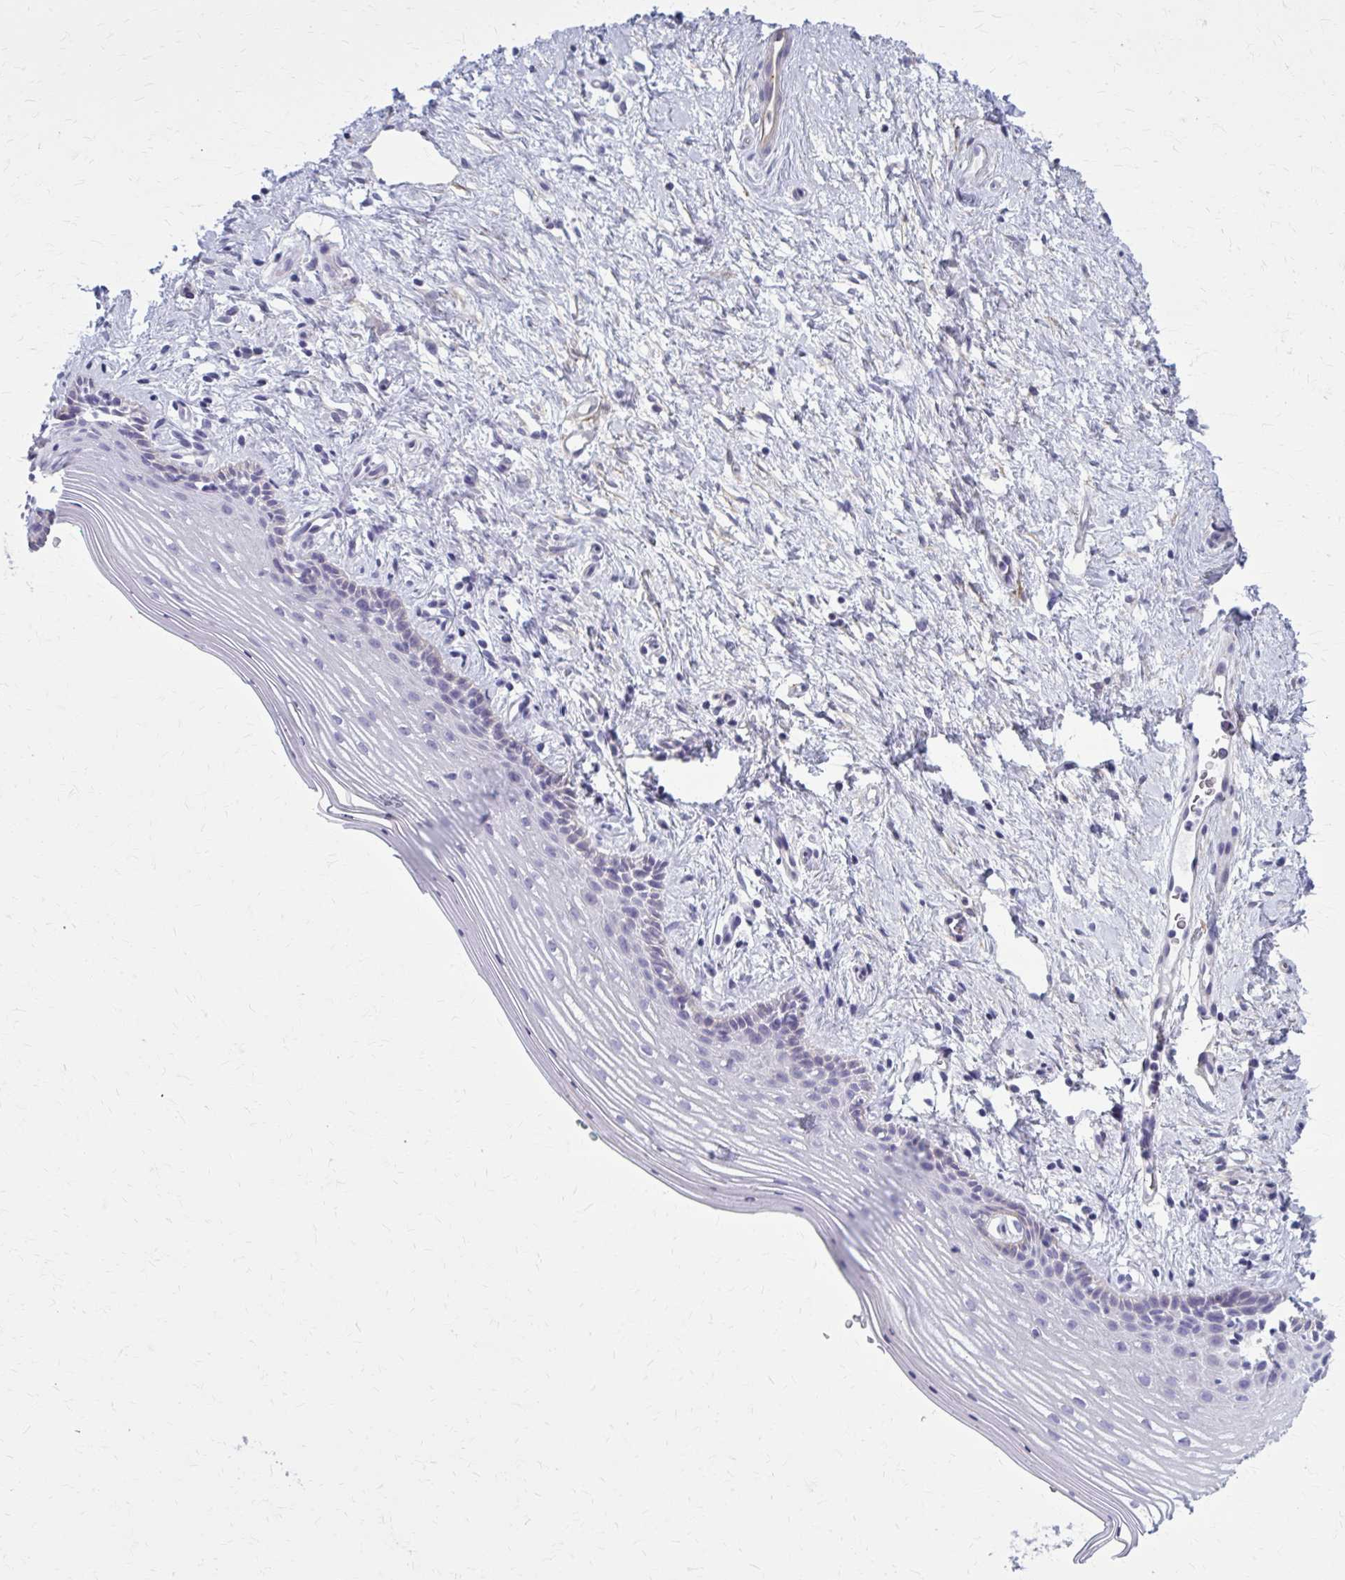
{"staining": {"intensity": "negative", "quantity": "none", "location": "none"}, "tissue": "vagina", "cell_type": "Squamous epithelial cells", "image_type": "normal", "snomed": [{"axis": "morphology", "description": "Normal tissue, NOS"}, {"axis": "topography", "description": "Vagina"}], "caption": "High magnification brightfield microscopy of unremarkable vagina stained with DAB (brown) and counterstained with hematoxylin (blue): squamous epithelial cells show no significant expression. (DAB immunohistochemistry, high magnification).", "gene": "CASQ2", "patient": {"sex": "female", "age": 42}}